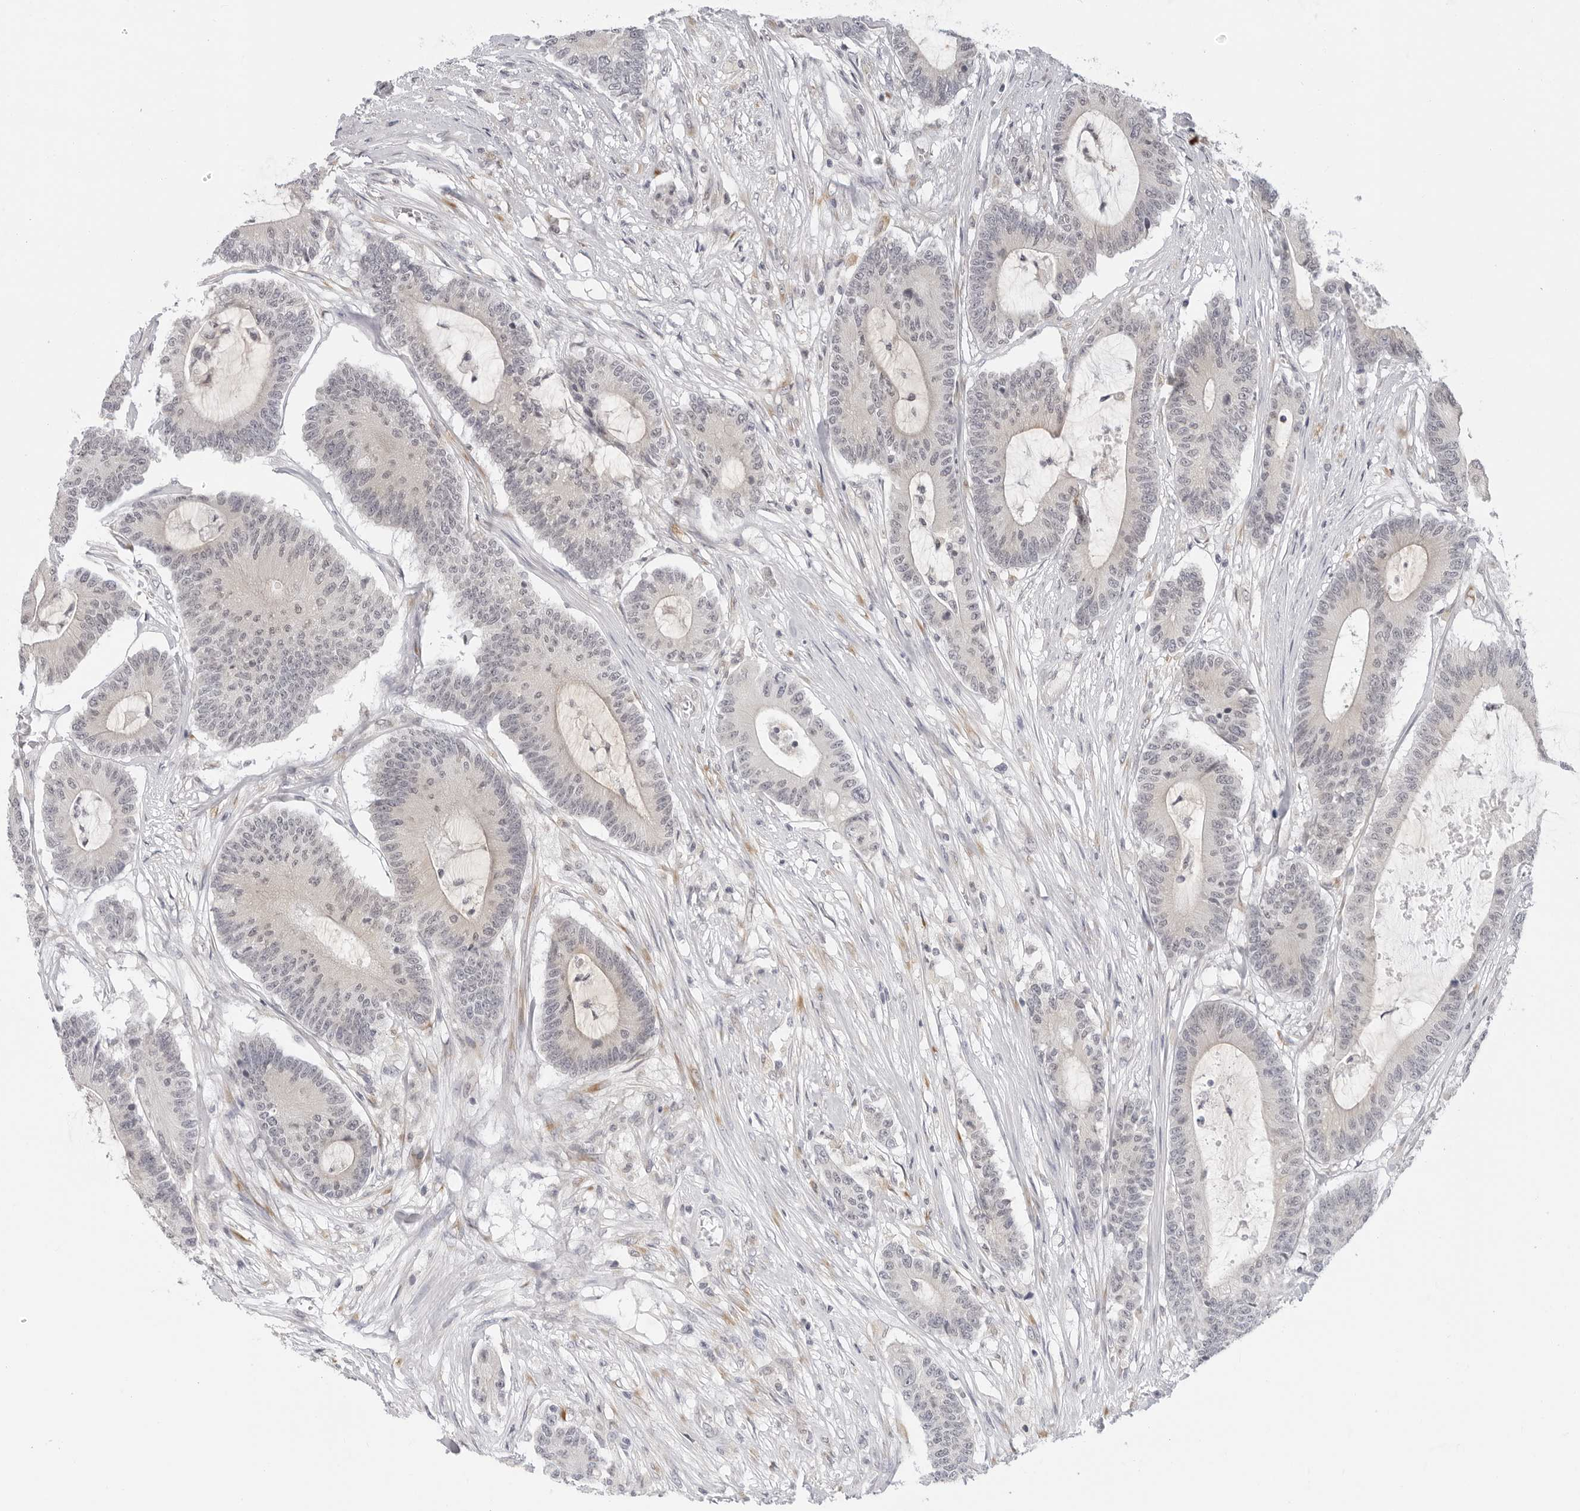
{"staining": {"intensity": "negative", "quantity": "none", "location": "none"}, "tissue": "colorectal cancer", "cell_type": "Tumor cells", "image_type": "cancer", "snomed": [{"axis": "morphology", "description": "Adenocarcinoma, NOS"}, {"axis": "topography", "description": "Colon"}], "caption": "DAB (3,3'-diaminobenzidine) immunohistochemical staining of human colorectal cancer shows no significant positivity in tumor cells.", "gene": "EDN2", "patient": {"sex": "female", "age": 84}}